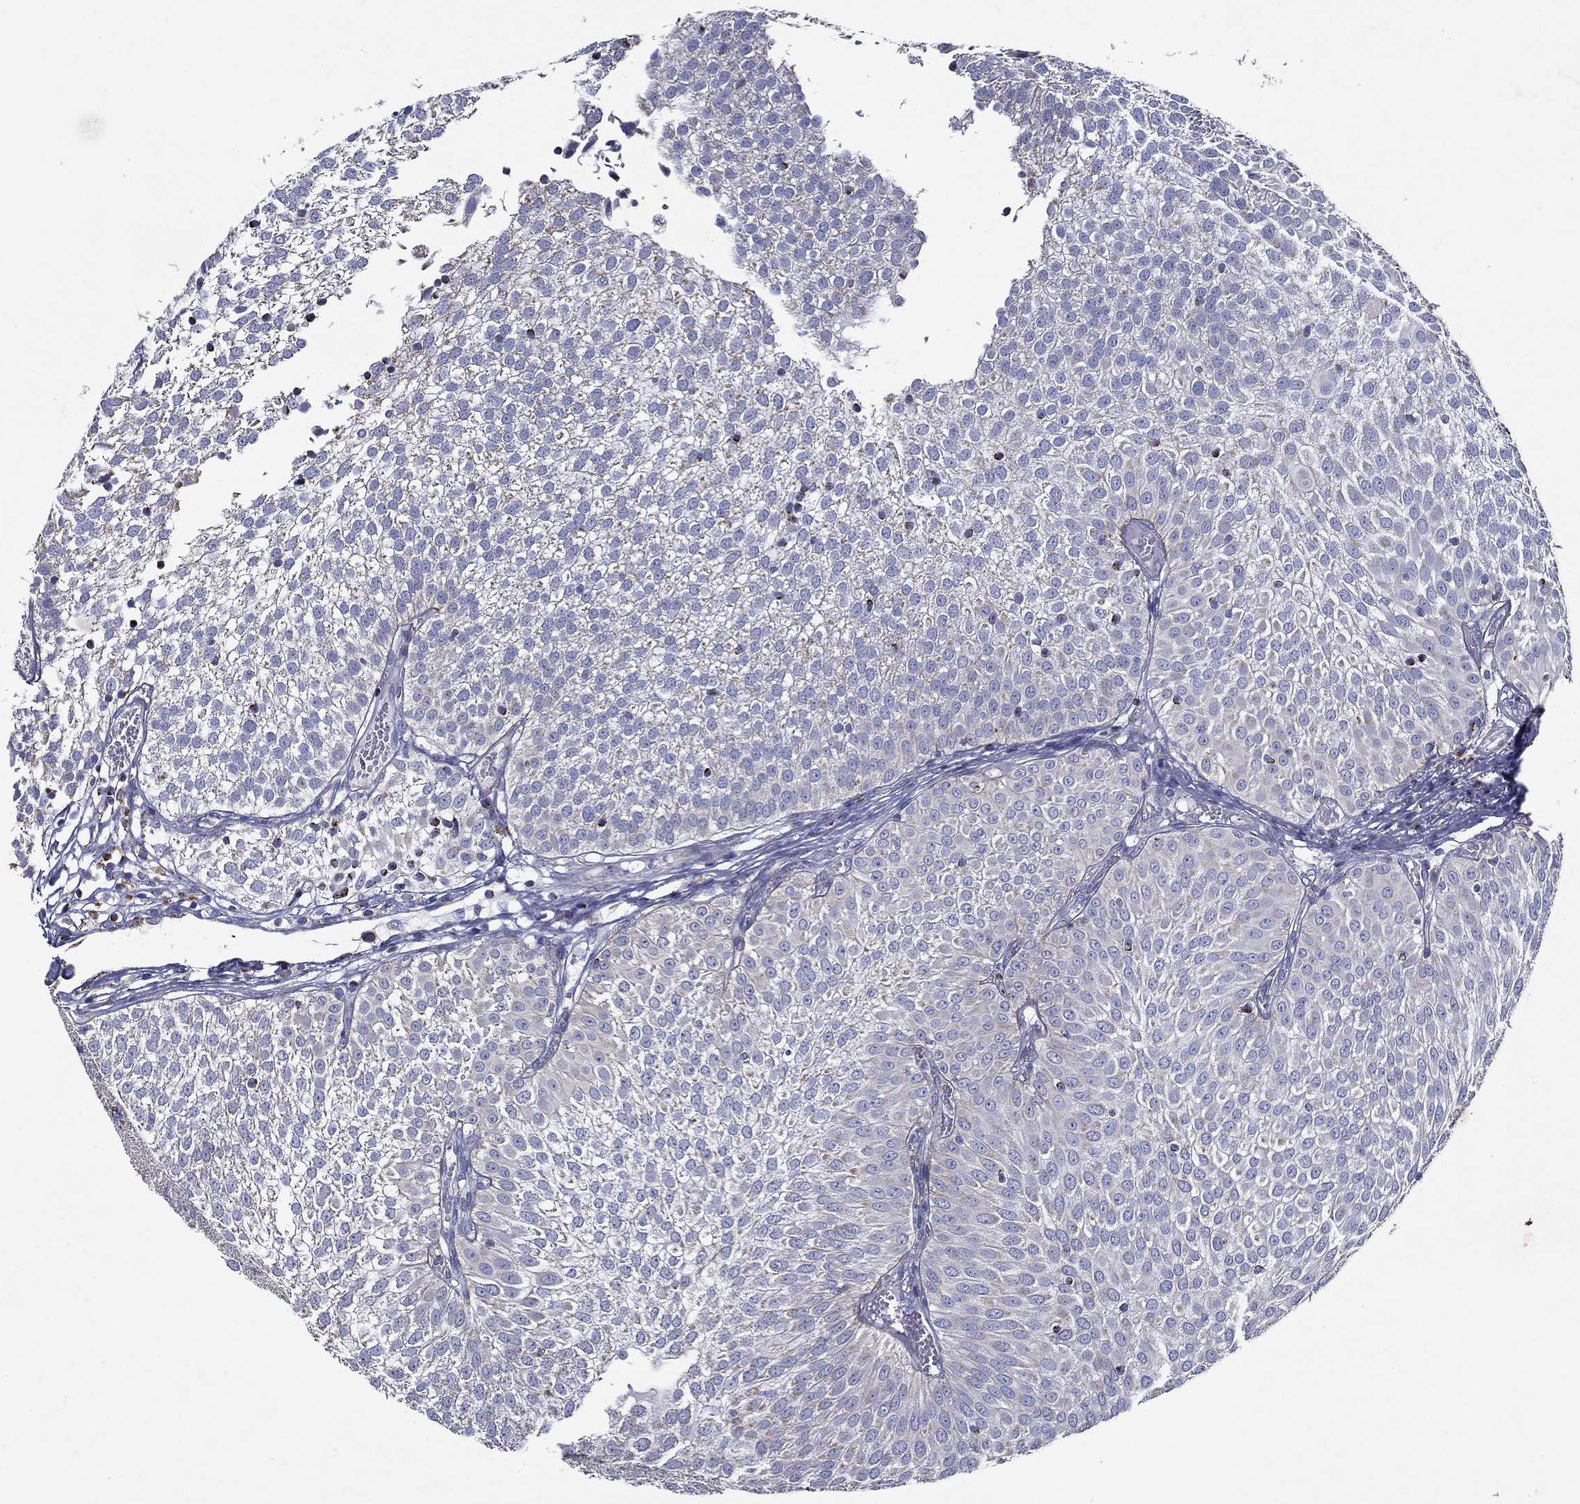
{"staining": {"intensity": "negative", "quantity": "none", "location": "none"}, "tissue": "urothelial cancer", "cell_type": "Tumor cells", "image_type": "cancer", "snomed": [{"axis": "morphology", "description": "Urothelial carcinoma, Low grade"}, {"axis": "topography", "description": "Urinary bladder"}], "caption": "IHC histopathology image of human urothelial cancer stained for a protein (brown), which displays no expression in tumor cells.", "gene": "SFXN1", "patient": {"sex": "male", "age": 52}}